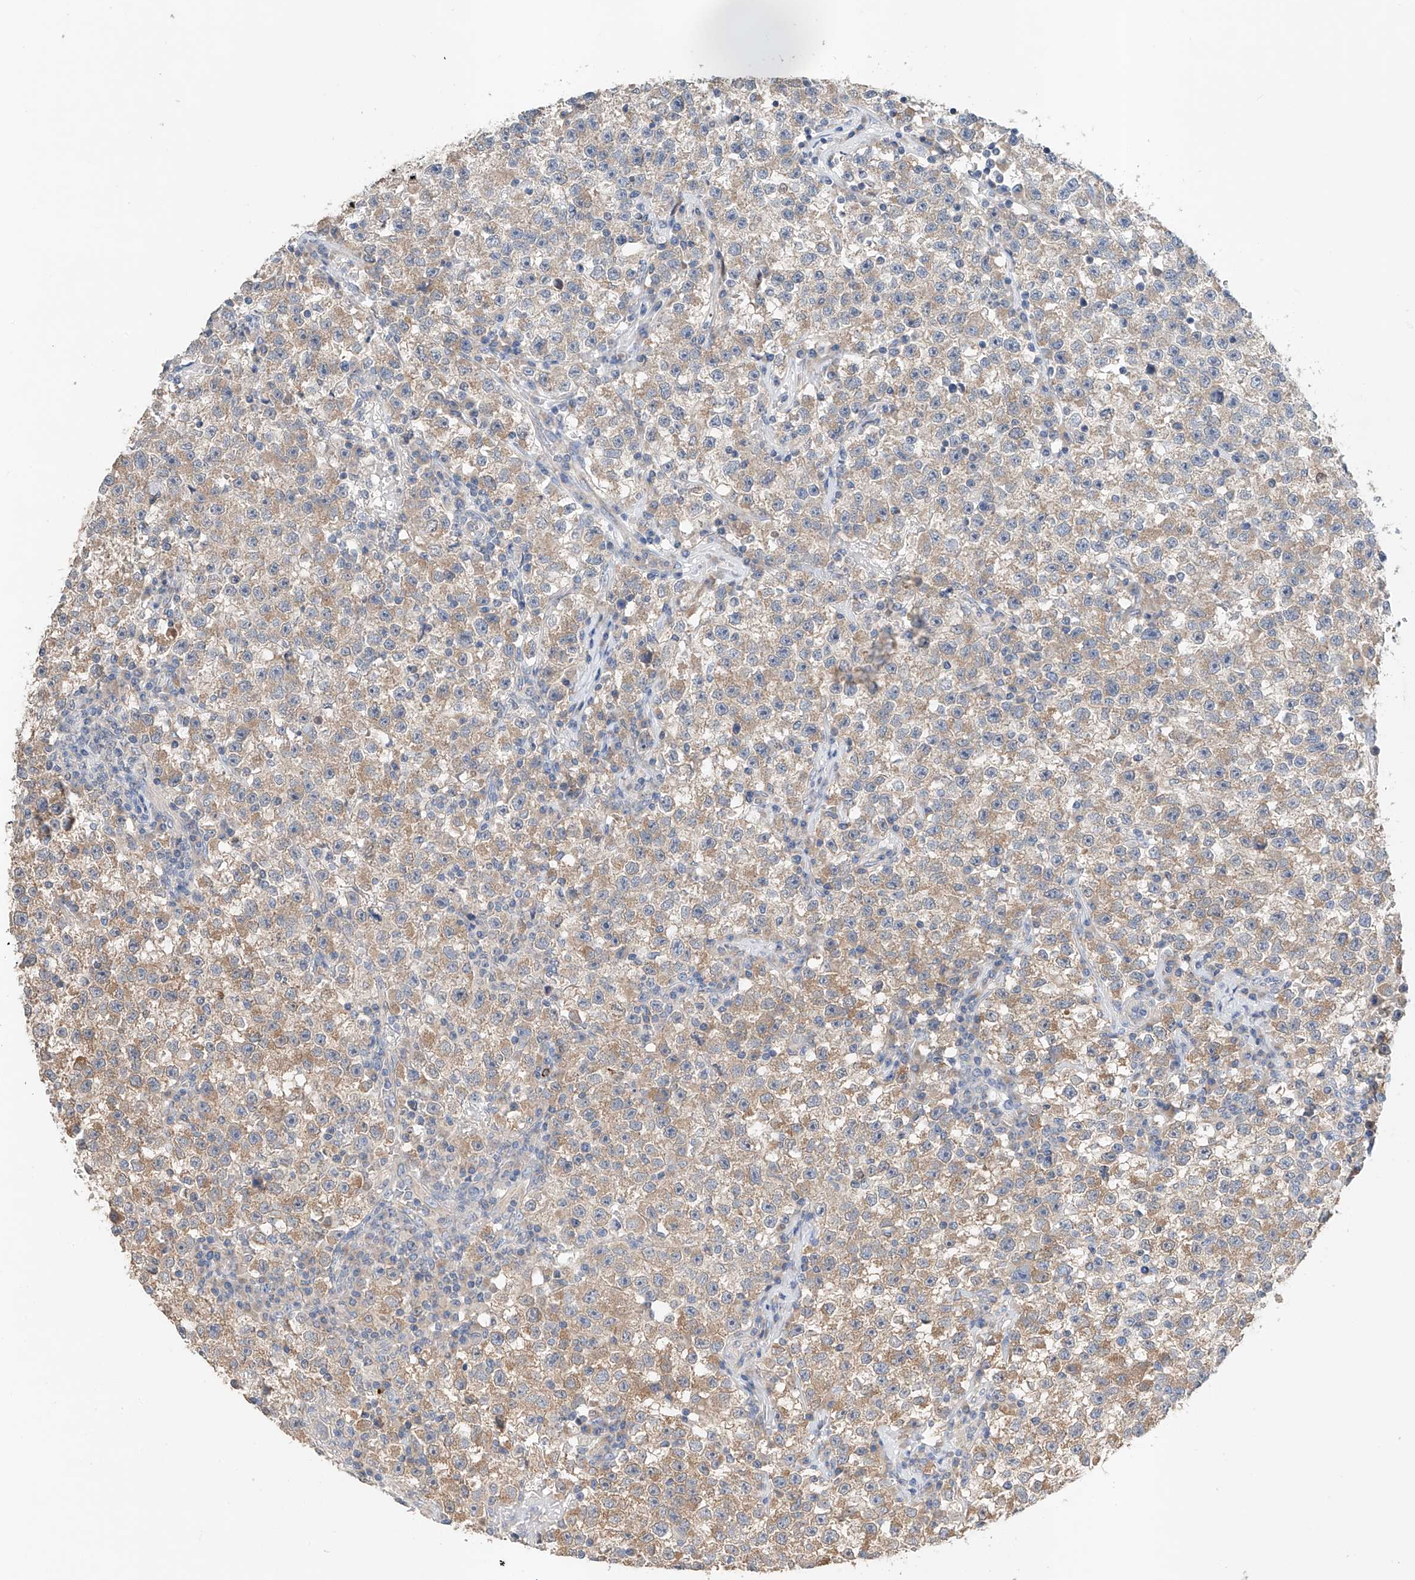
{"staining": {"intensity": "weak", "quantity": ">75%", "location": "cytoplasmic/membranous"}, "tissue": "testis cancer", "cell_type": "Tumor cells", "image_type": "cancer", "snomed": [{"axis": "morphology", "description": "Seminoma, NOS"}, {"axis": "topography", "description": "Testis"}], "caption": "This histopathology image reveals IHC staining of human testis cancer, with low weak cytoplasmic/membranous expression in about >75% of tumor cells.", "gene": "GPC4", "patient": {"sex": "male", "age": 22}}